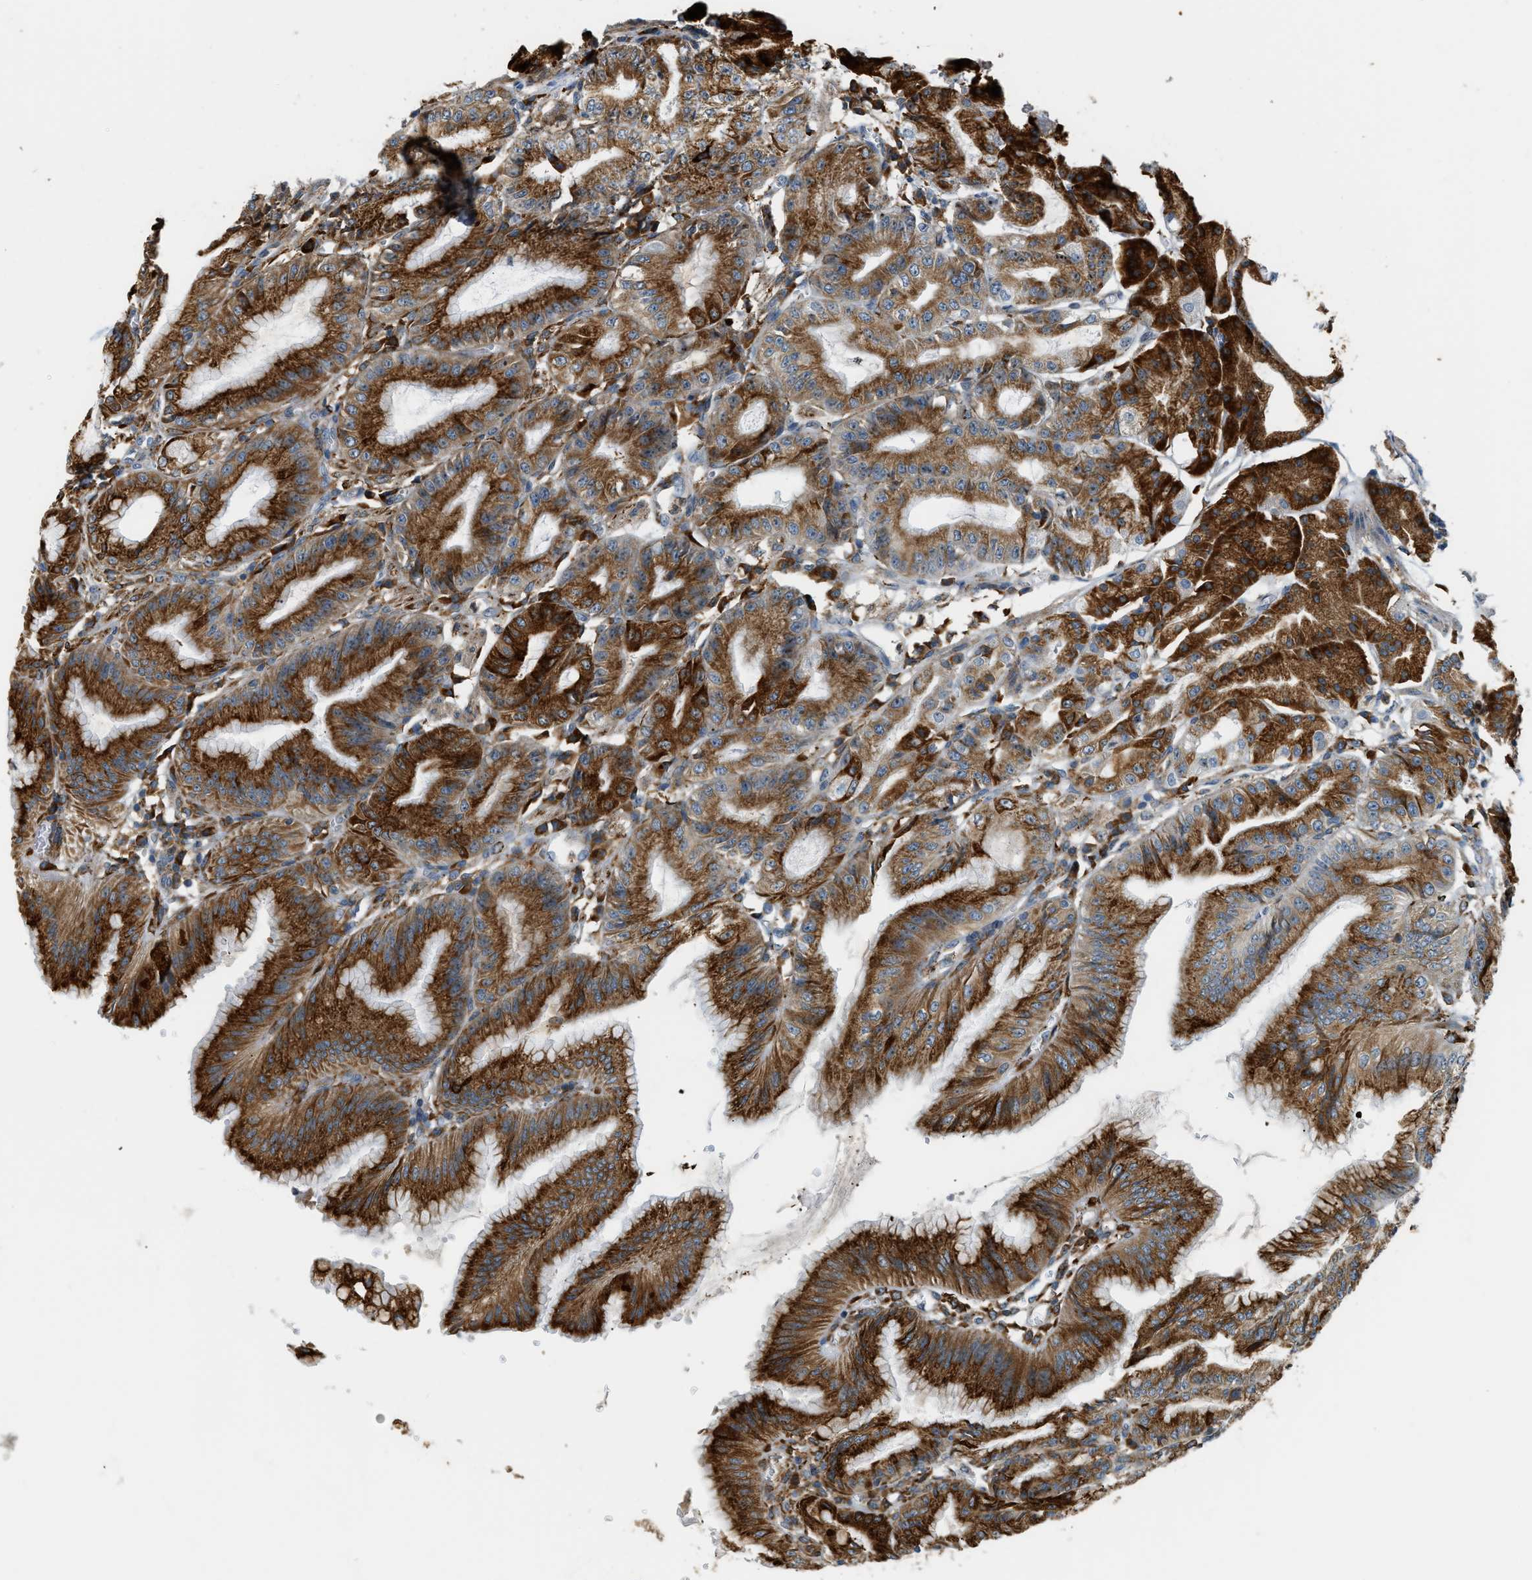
{"staining": {"intensity": "strong", "quantity": ">75%", "location": "cytoplasmic/membranous"}, "tissue": "stomach", "cell_type": "Glandular cells", "image_type": "normal", "snomed": [{"axis": "morphology", "description": "Normal tissue, NOS"}, {"axis": "topography", "description": "Stomach, lower"}], "caption": "Immunohistochemistry (IHC) (DAB) staining of unremarkable stomach exhibits strong cytoplasmic/membranous protein positivity in approximately >75% of glandular cells. (Stains: DAB (3,3'-diaminobenzidine) in brown, nuclei in blue, Microscopy: brightfield microscopy at high magnification).", "gene": "SEMA4D", "patient": {"sex": "male", "age": 71}}